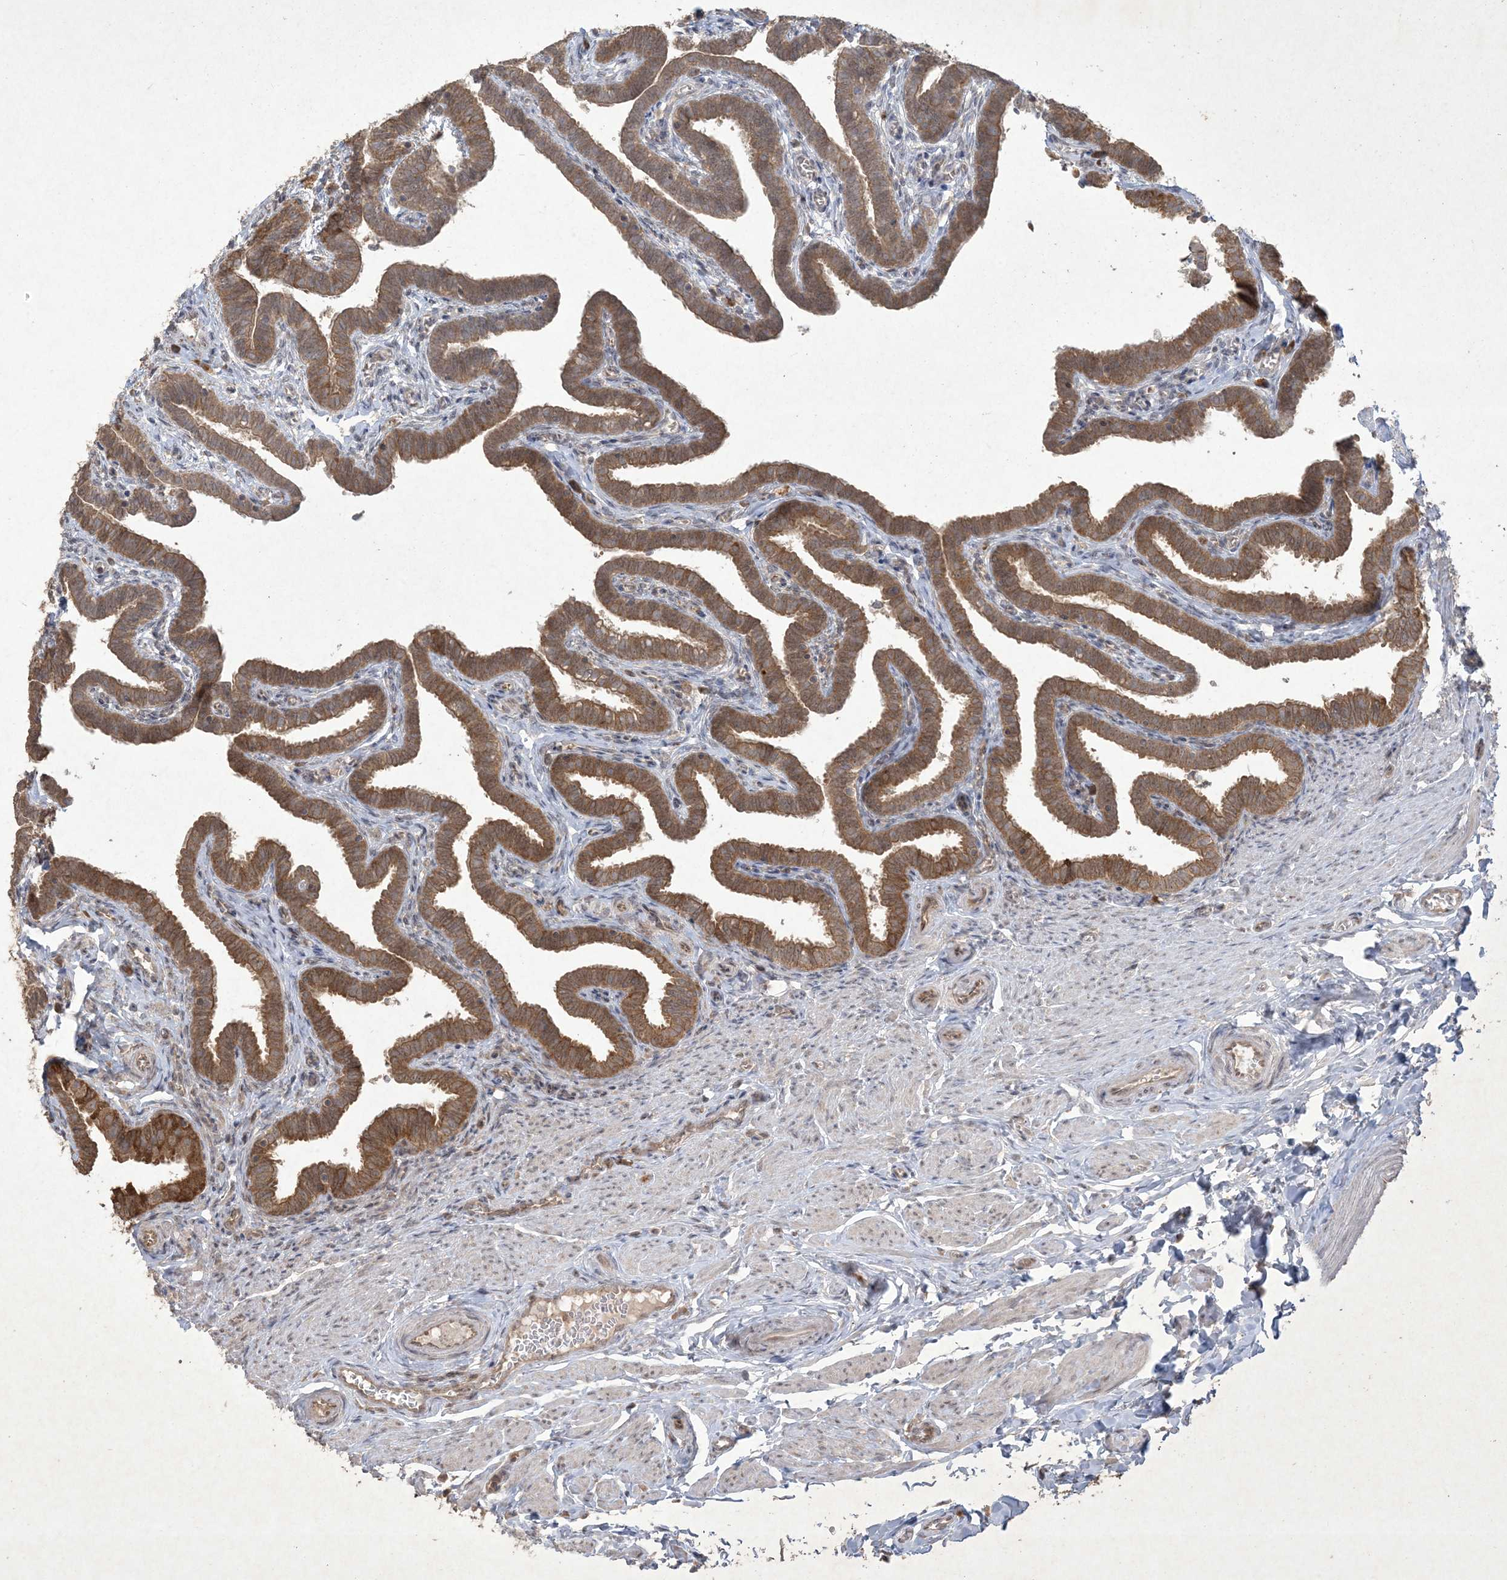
{"staining": {"intensity": "moderate", "quantity": ">75%", "location": "cytoplasmic/membranous,nuclear"}, "tissue": "fallopian tube", "cell_type": "Glandular cells", "image_type": "normal", "snomed": [{"axis": "morphology", "description": "Normal tissue, NOS"}, {"axis": "topography", "description": "Fallopian tube"}], "caption": "Protein positivity by immunohistochemistry (IHC) demonstrates moderate cytoplasmic/membranous,nuclear expression in about >75% of glandular cells in normal fallopian tube.", "gene": "NRBP2", "patient": {"sex": "female", "age": 36}}